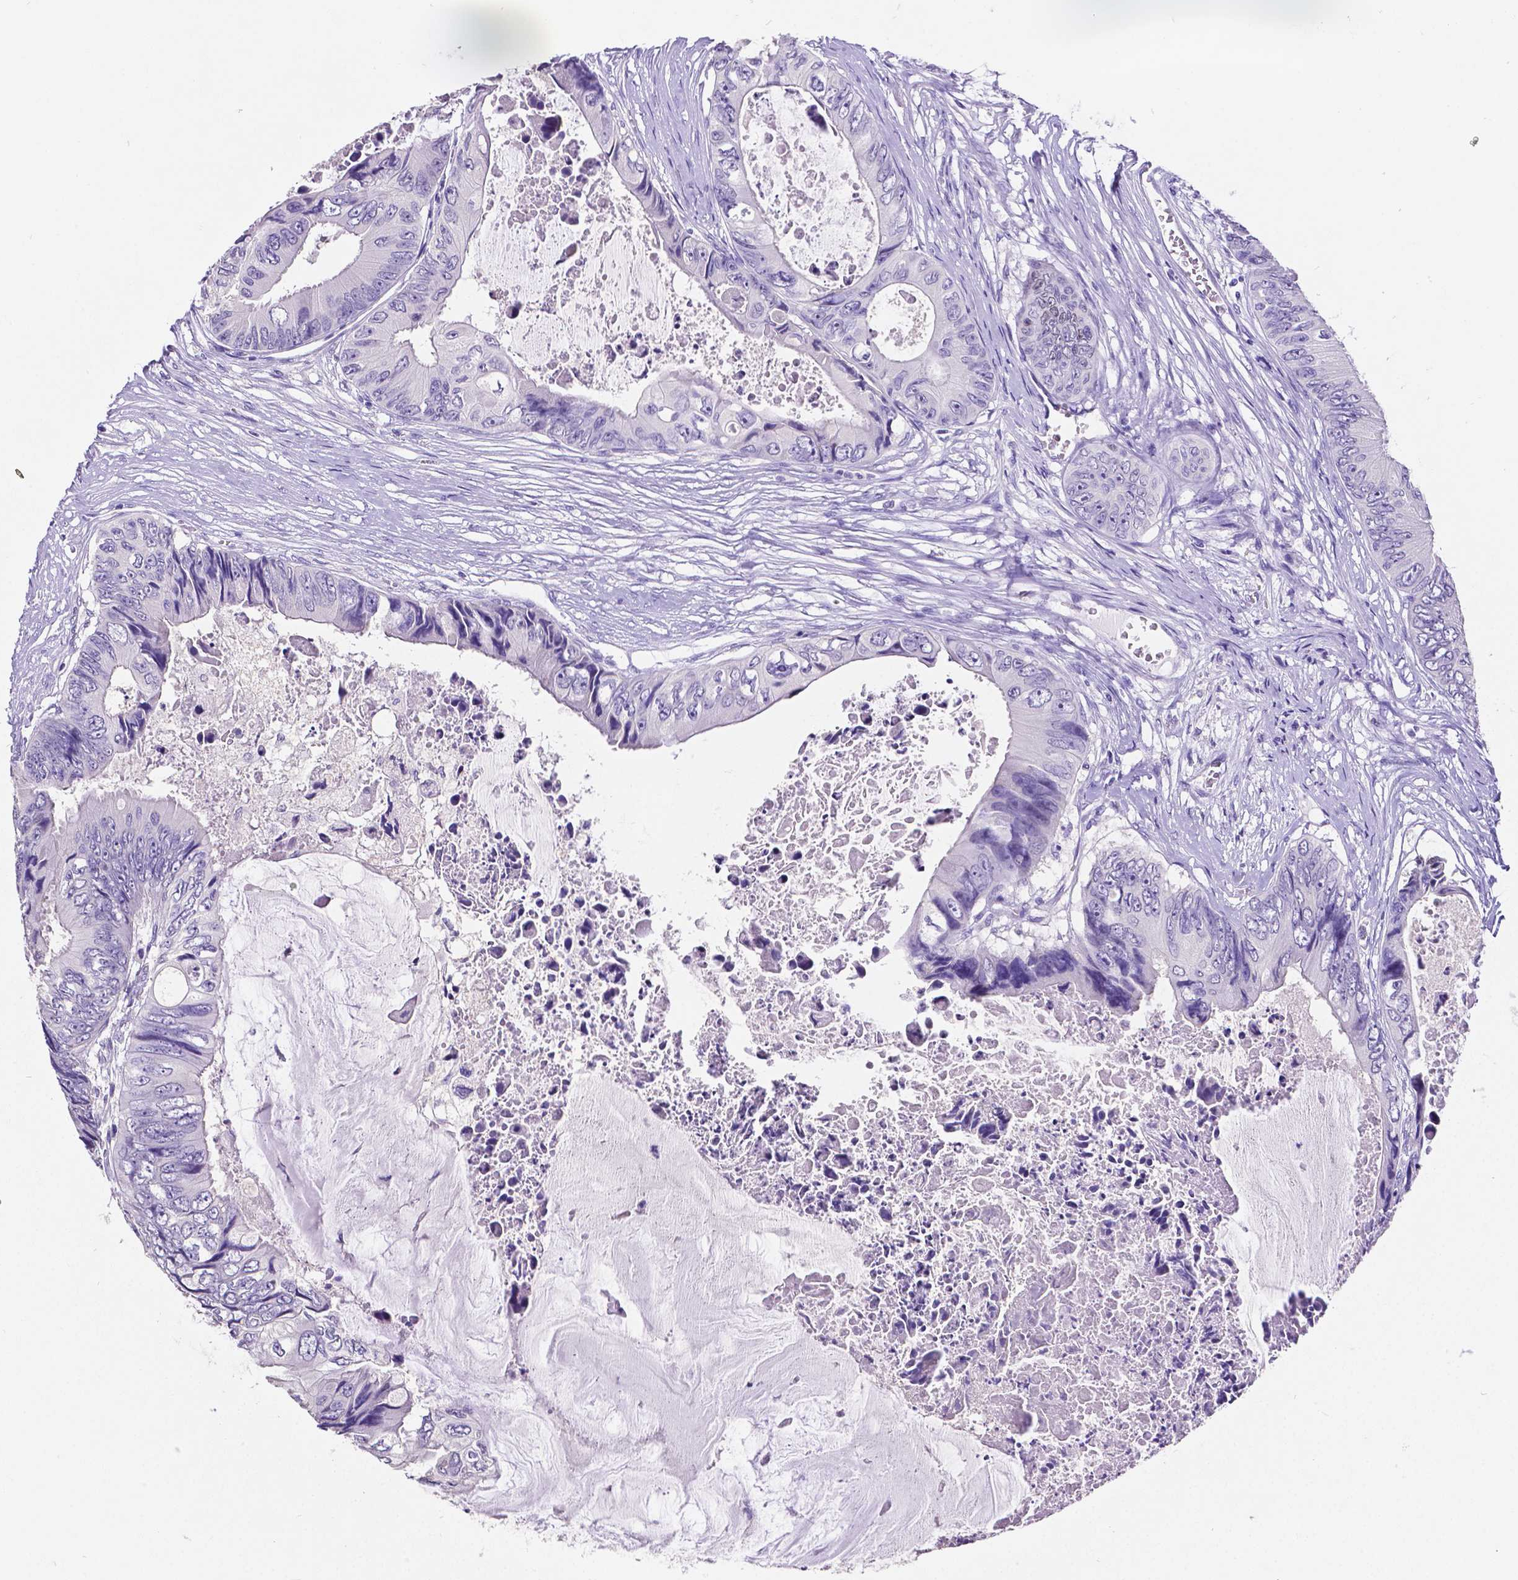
{"staining": {"intensity": "negative", "quantity": "none", "location": "none"}, "tissue": "colorectal cancer", "cell_type": "Tumor cells", "image_type": "cancer", "snomed": [{"axis": "morphology", "description": "Adenocarcinoma, NOS"}, {"axis": "topography", "description": "Rectum"}], "caption": "DAB (3,3'-diaminobenzidine) immunohistochemical staining of colorectal cancer (adenocarcinoma) demonstrates no significant staining in tumor cells. (DAB (3,3'-diaminobenzidine) immunohistochemistry (IHC) with hematoxylin counter stain).", "gene": "SATB2", "patient": {"sex": "male", "age": 63}}